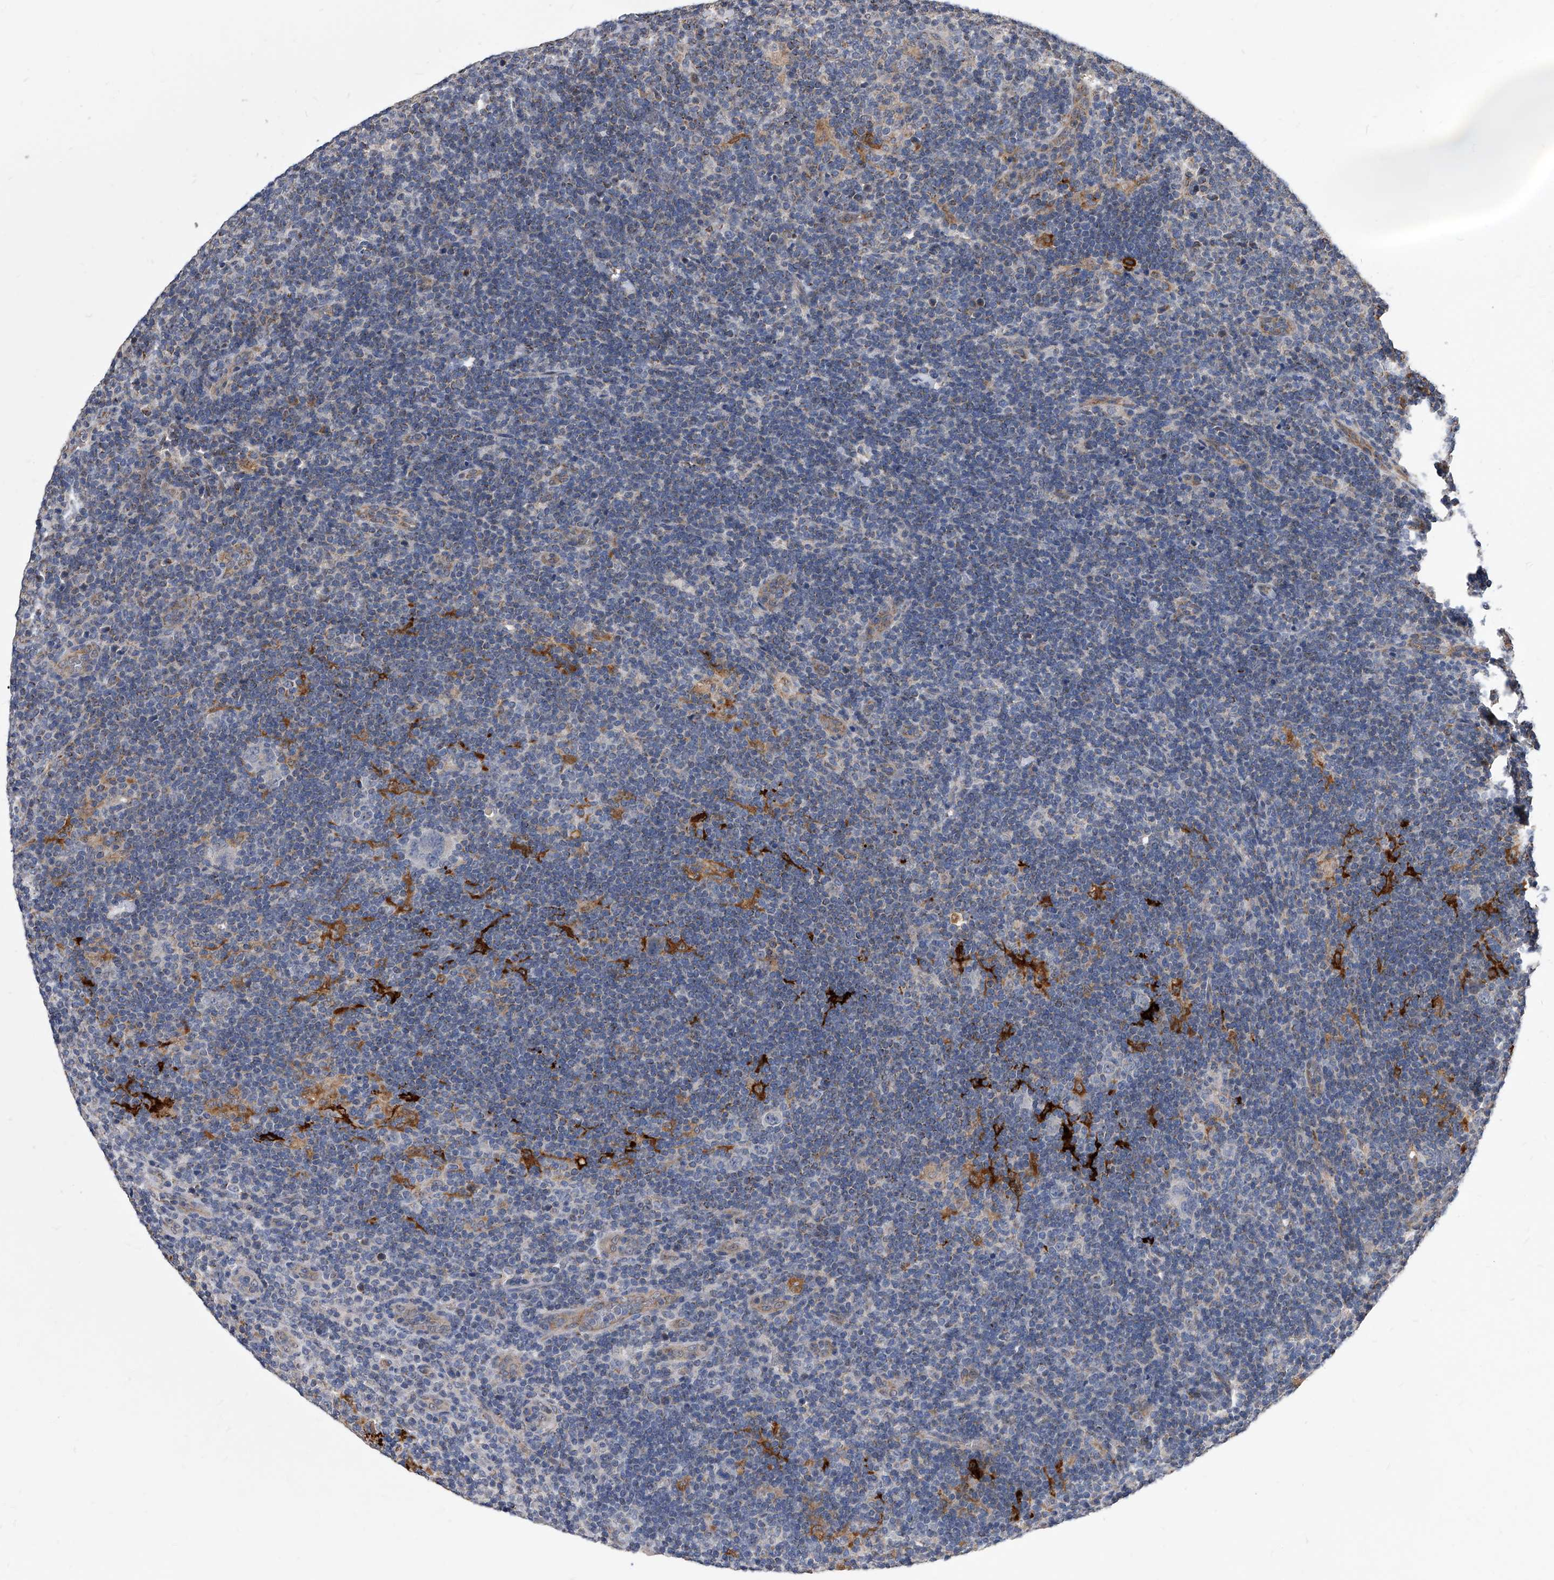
{"staining": {"intensity": "negative", "quantity": "none", "location": "none"}, "tissue": "lymphoma", "cell_type": "Tumor cells", "image_type": "cancer", "snomed": [{"axis": "morphology", "description": "Hodgkin's disease, NOS"}, {"axis": "topography", "description": "Lymph node"}], "caption": "Immunohistochemical staining of lymphoma demonstrates no significant positivity in tumor cells.", "gene": "SOBP", "patient": {"sex": "female", "age": 57}}